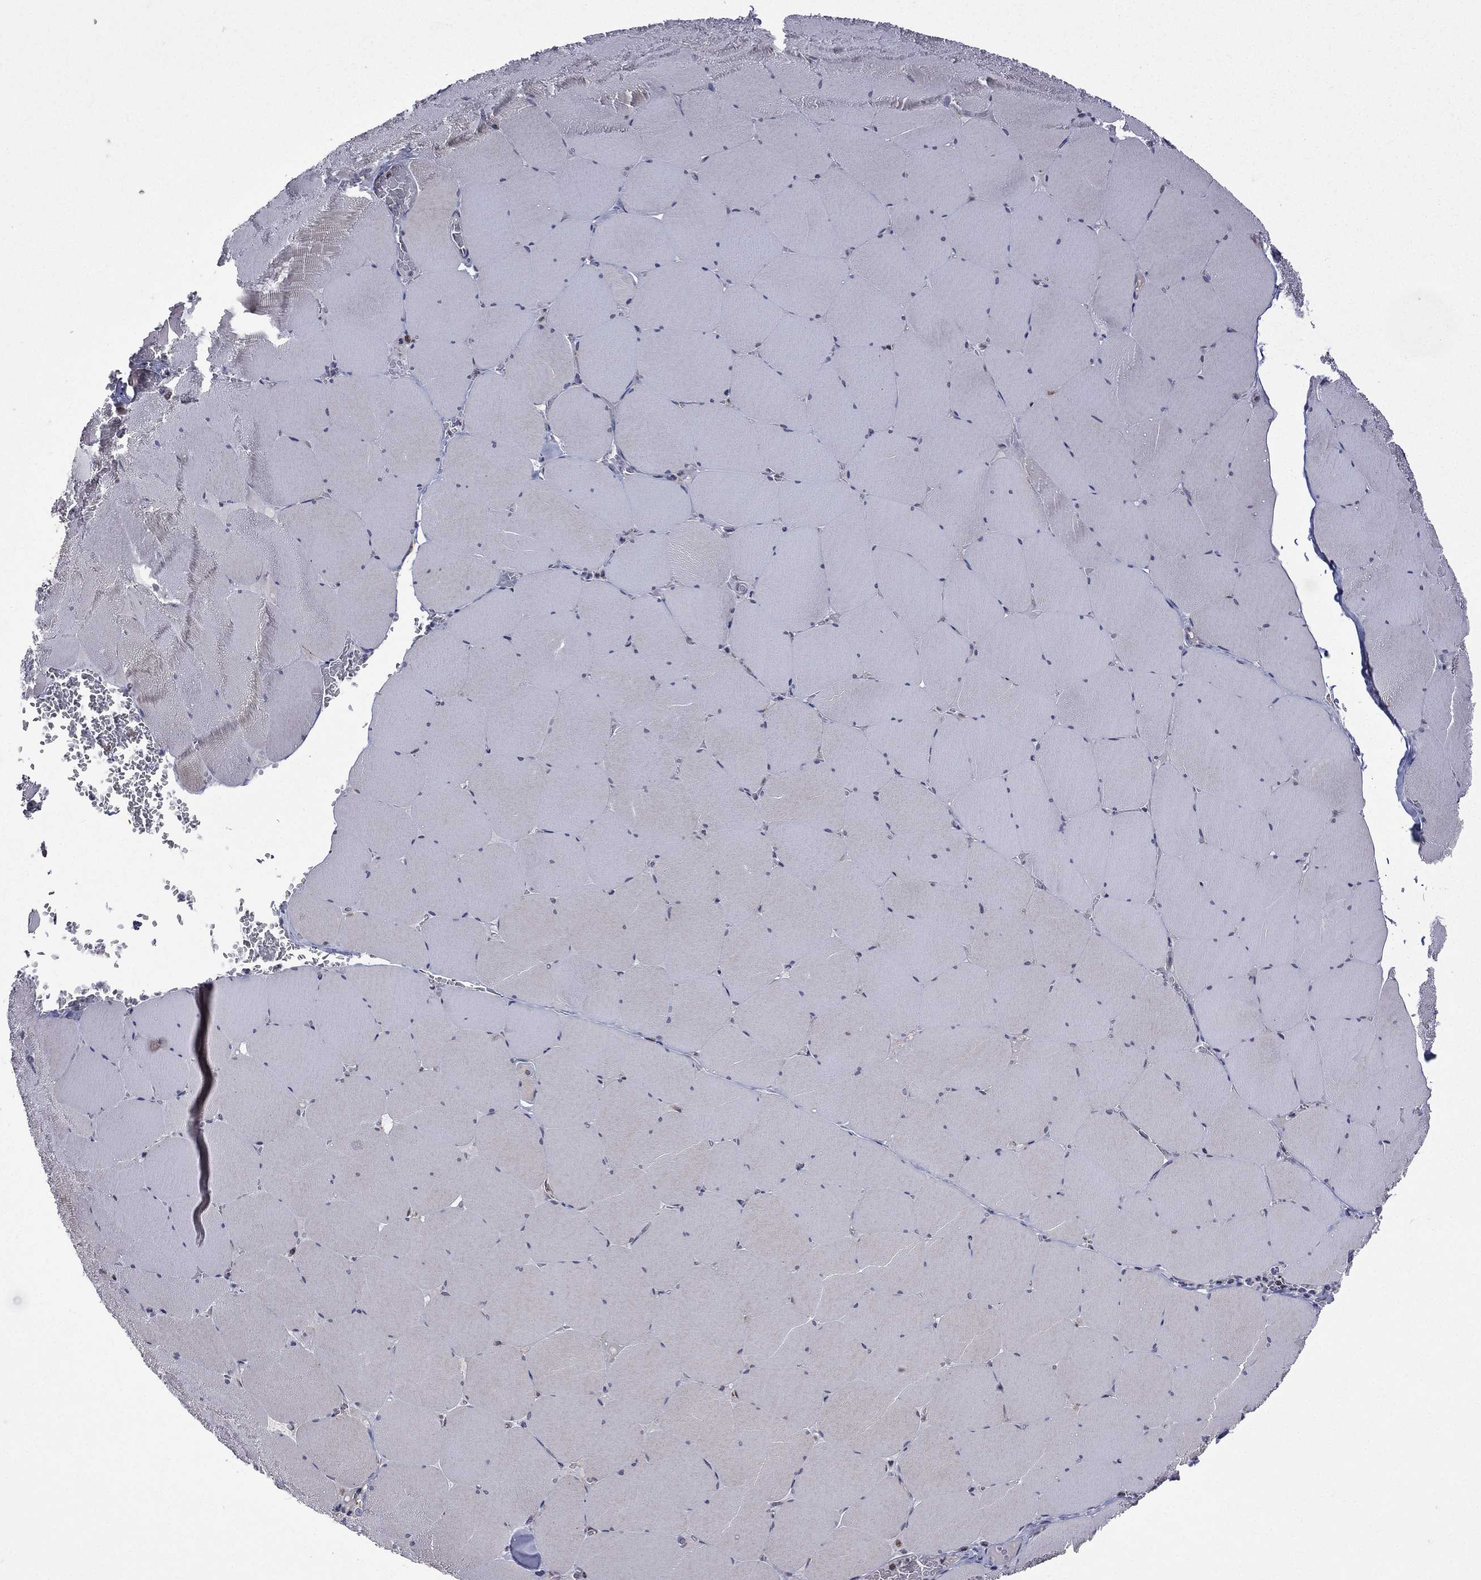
{"staining": {"intensity": "negative", "quantity": "none", "location": "none"}, "tissue": "skeletal muscle", "cell_type": "Myocytes", "image_type": "normal", "snomed": [{"axis": "morphology", "description": "Normal tissue, NOS"}, {"axis": "morphology", "description": "Malignant melanoma, Metastatic site"}, {"axis": "topography", "description": "Skeletal muscle"}], "caption": "Myocytes are negative for brown protein staining in normal skeletal muscle. (Stains: DAB immunohistochemistry with hematoxylin counter stain, Microscopy: brightfield microscopy at high magnification).", "gene": "C20orf96", "patient": {"sex": "male", "age": 50}}